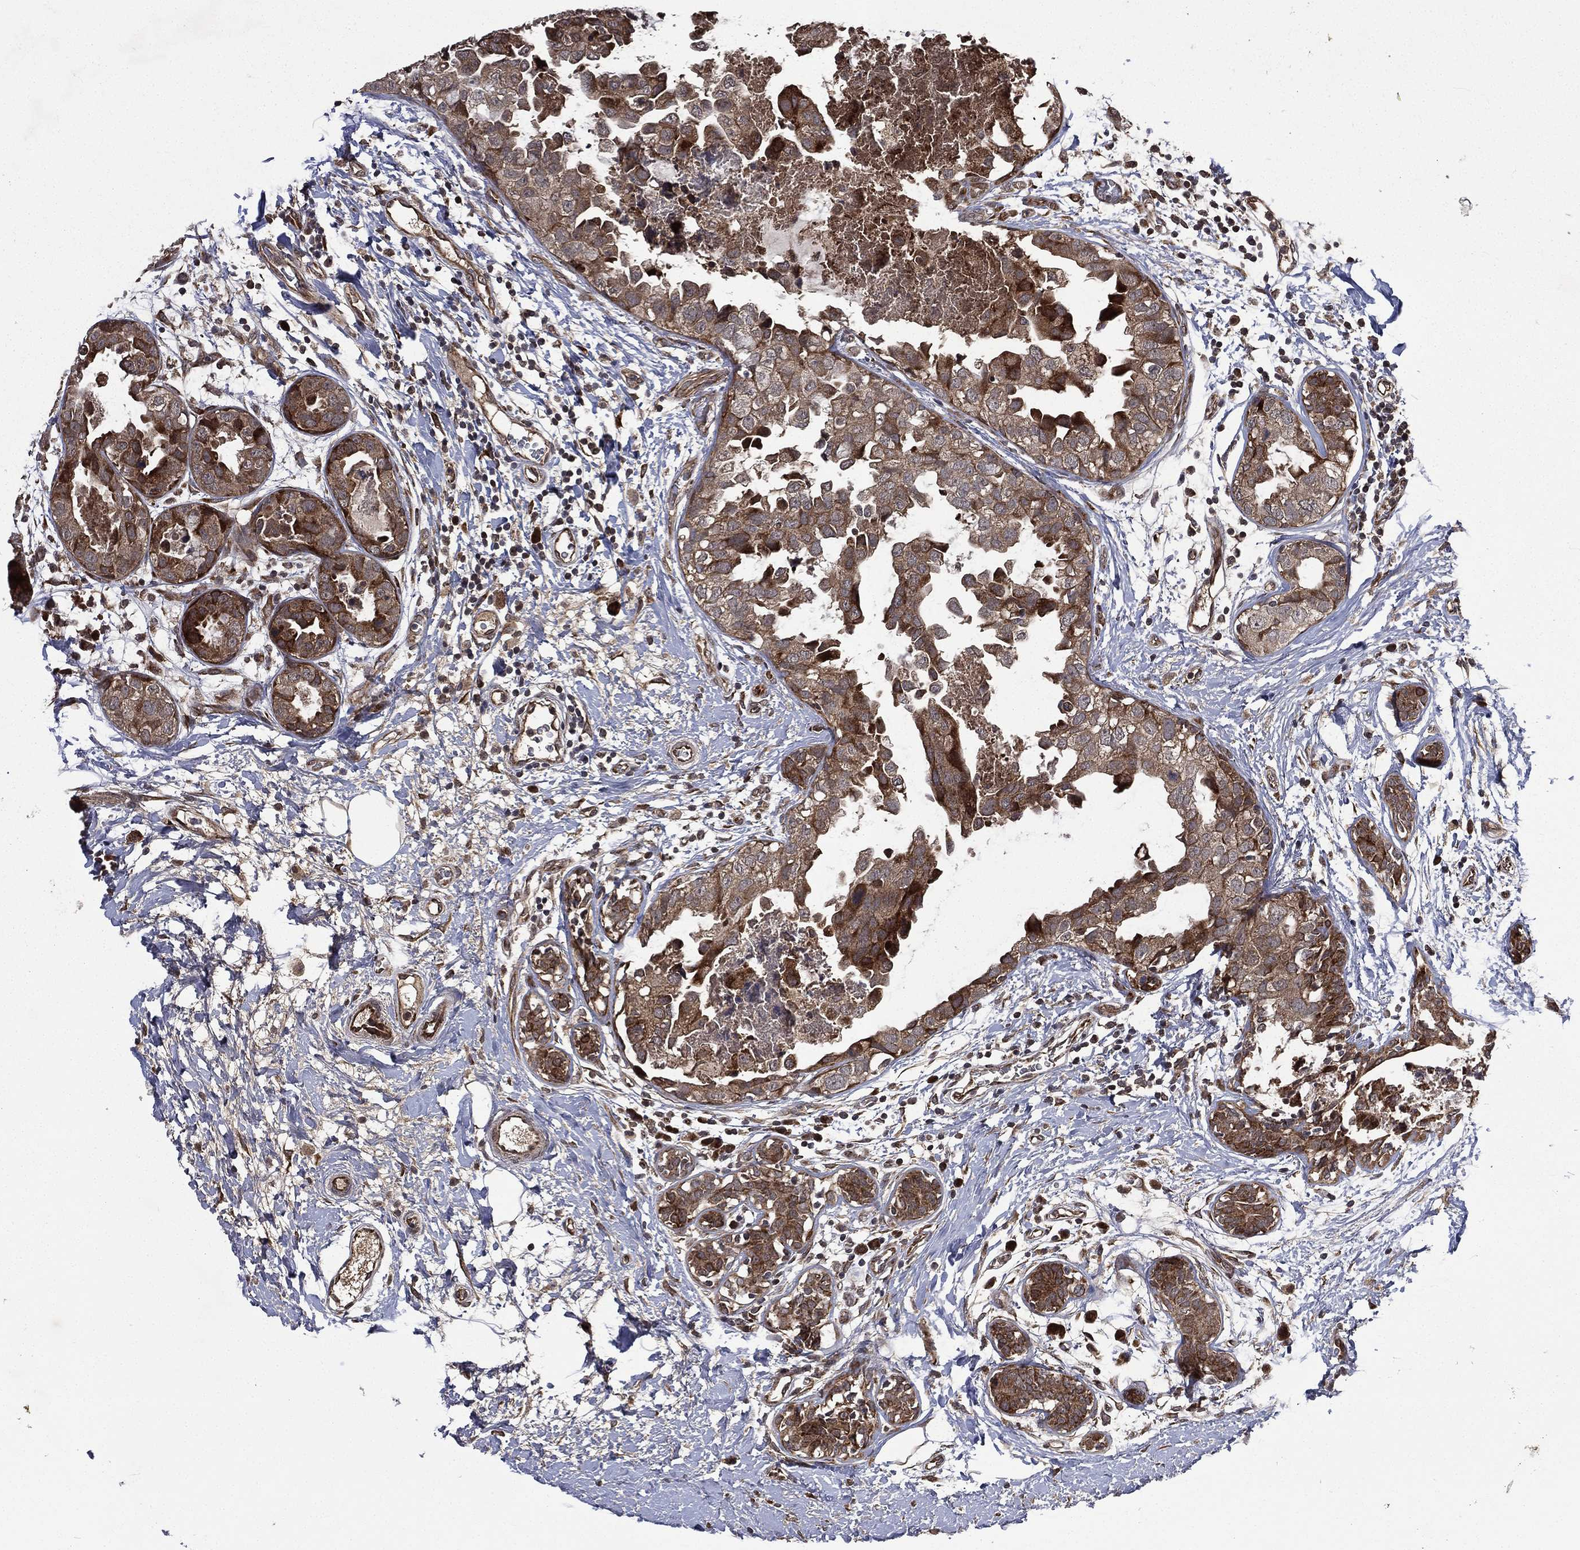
{"staining": {"intensity": "strong", "quantity": "25%-75%", "location": "cytoplasmic/membranous"}, "tissue": "breast cancer", "cell_type": "Tumor cells", "image_type": "cancer", "snomed": [{"axis": "morphology", "description": "Normal tissue, NOS"}, {"axis": "morphology", "description": "Duct carcinoma"}, {"axis": "topography", "description": "Breast"}], "caption": "Tumor cells exhibit strong cytoplasmic/membranous expression in approximately 25%-75% of cells in breast cancer.", "gene": "RAB11FIP4", "patient": {"sex": "female", "age": 40}}